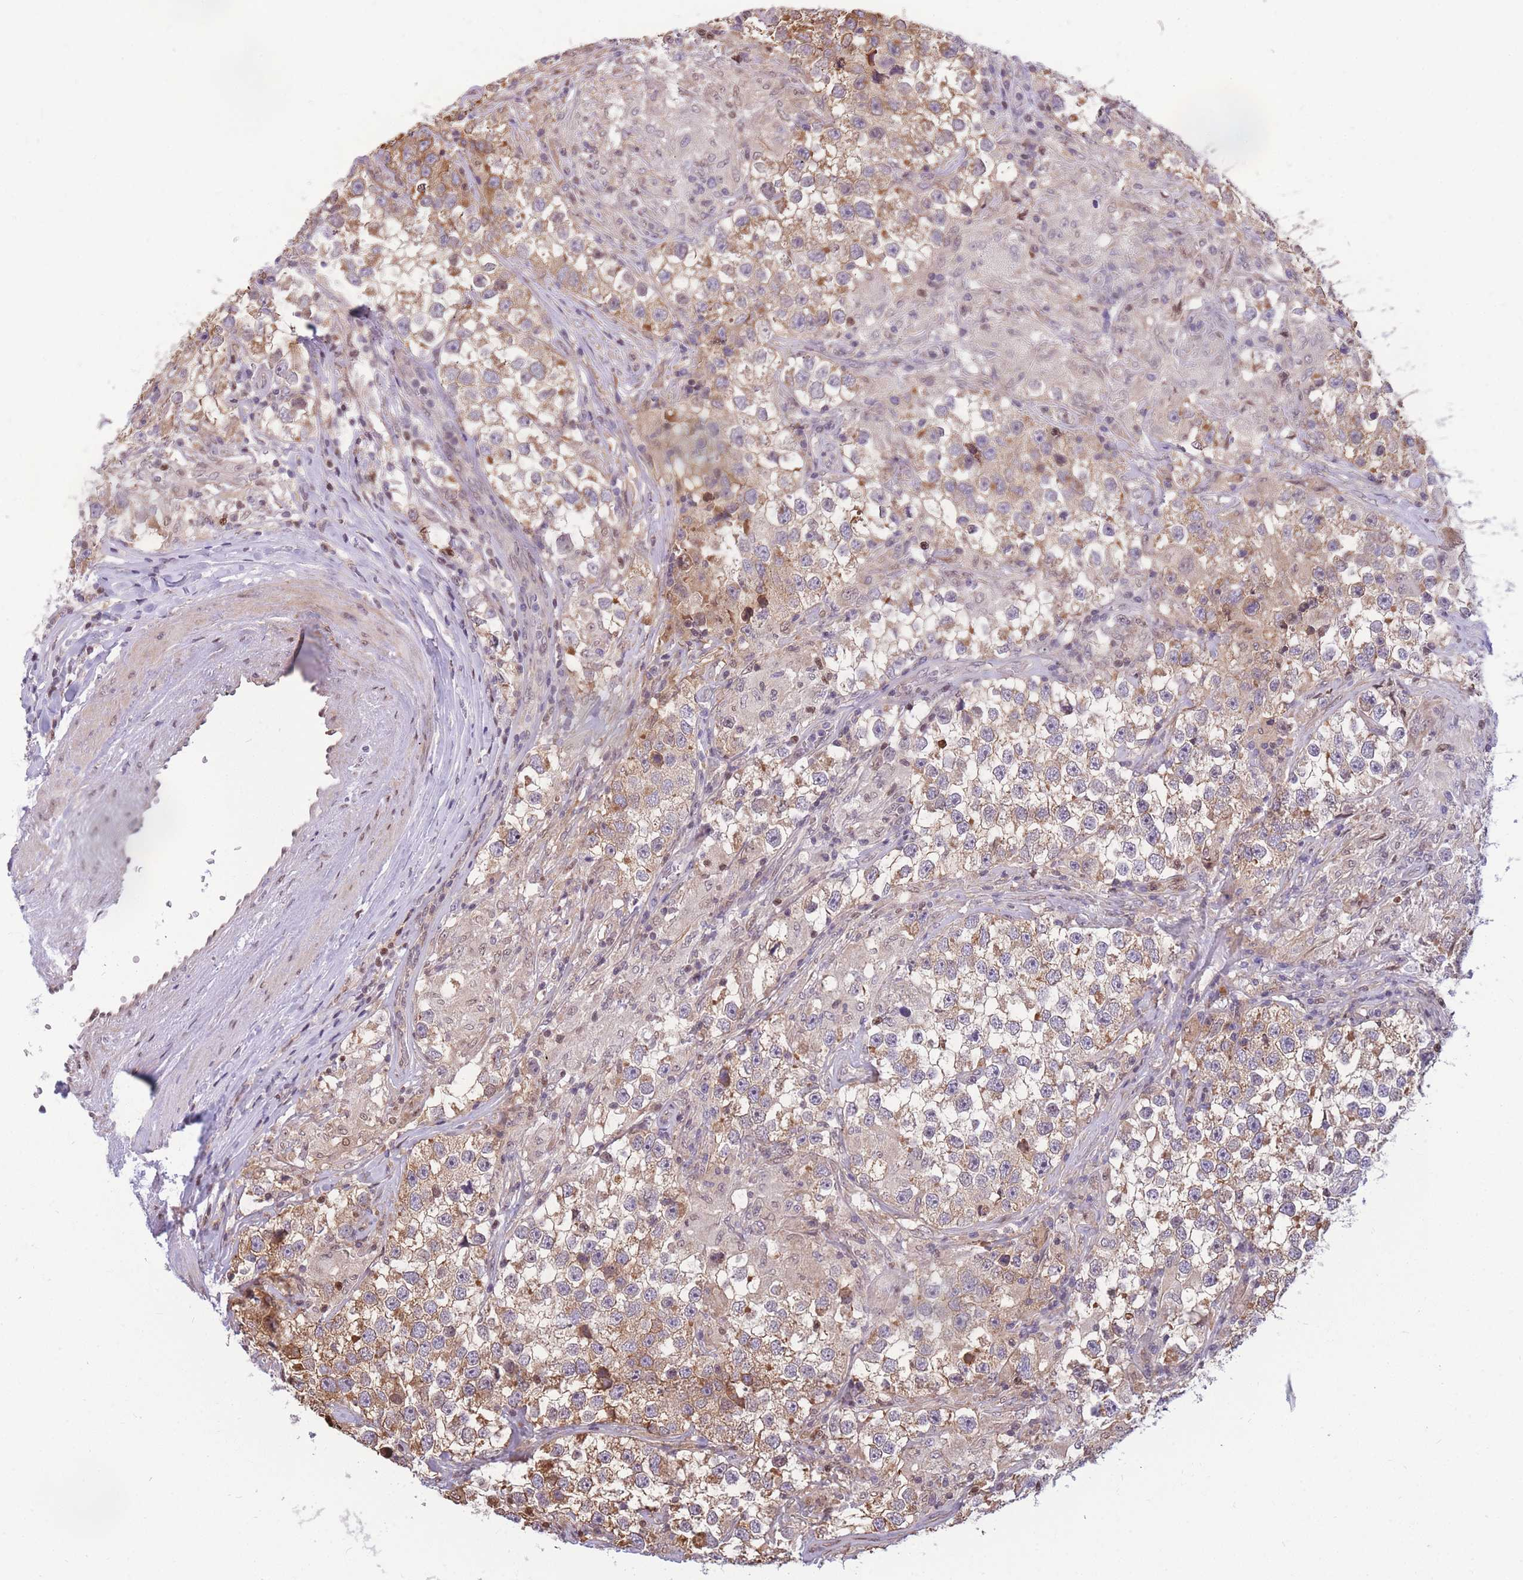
{"staining": {"intensity": "moderate", "quantity": ">75%", "location": "cytoplasmic/membranous"}, "tissue": "testis cancer", "cell_type": "Tumor cells", "image_type": "cancer", "snomed": [{"axis": "morphology", "description": "Seminoma, NOS"}, {"axis": "topography", "description": "Testis"}], "caption": "Testis cancer (seminoma) stained with DAB (3,3'-diaminobenzidine) immunohistochemistry reveals medium levels of moderate cytoplasmic/membranous positivity in approximately >75% of tumor cells. (DAB IHC with brightfield microscopy, high magnification).", "gene": "CRACD", "patient": {"sex": "male", "age": 46}}